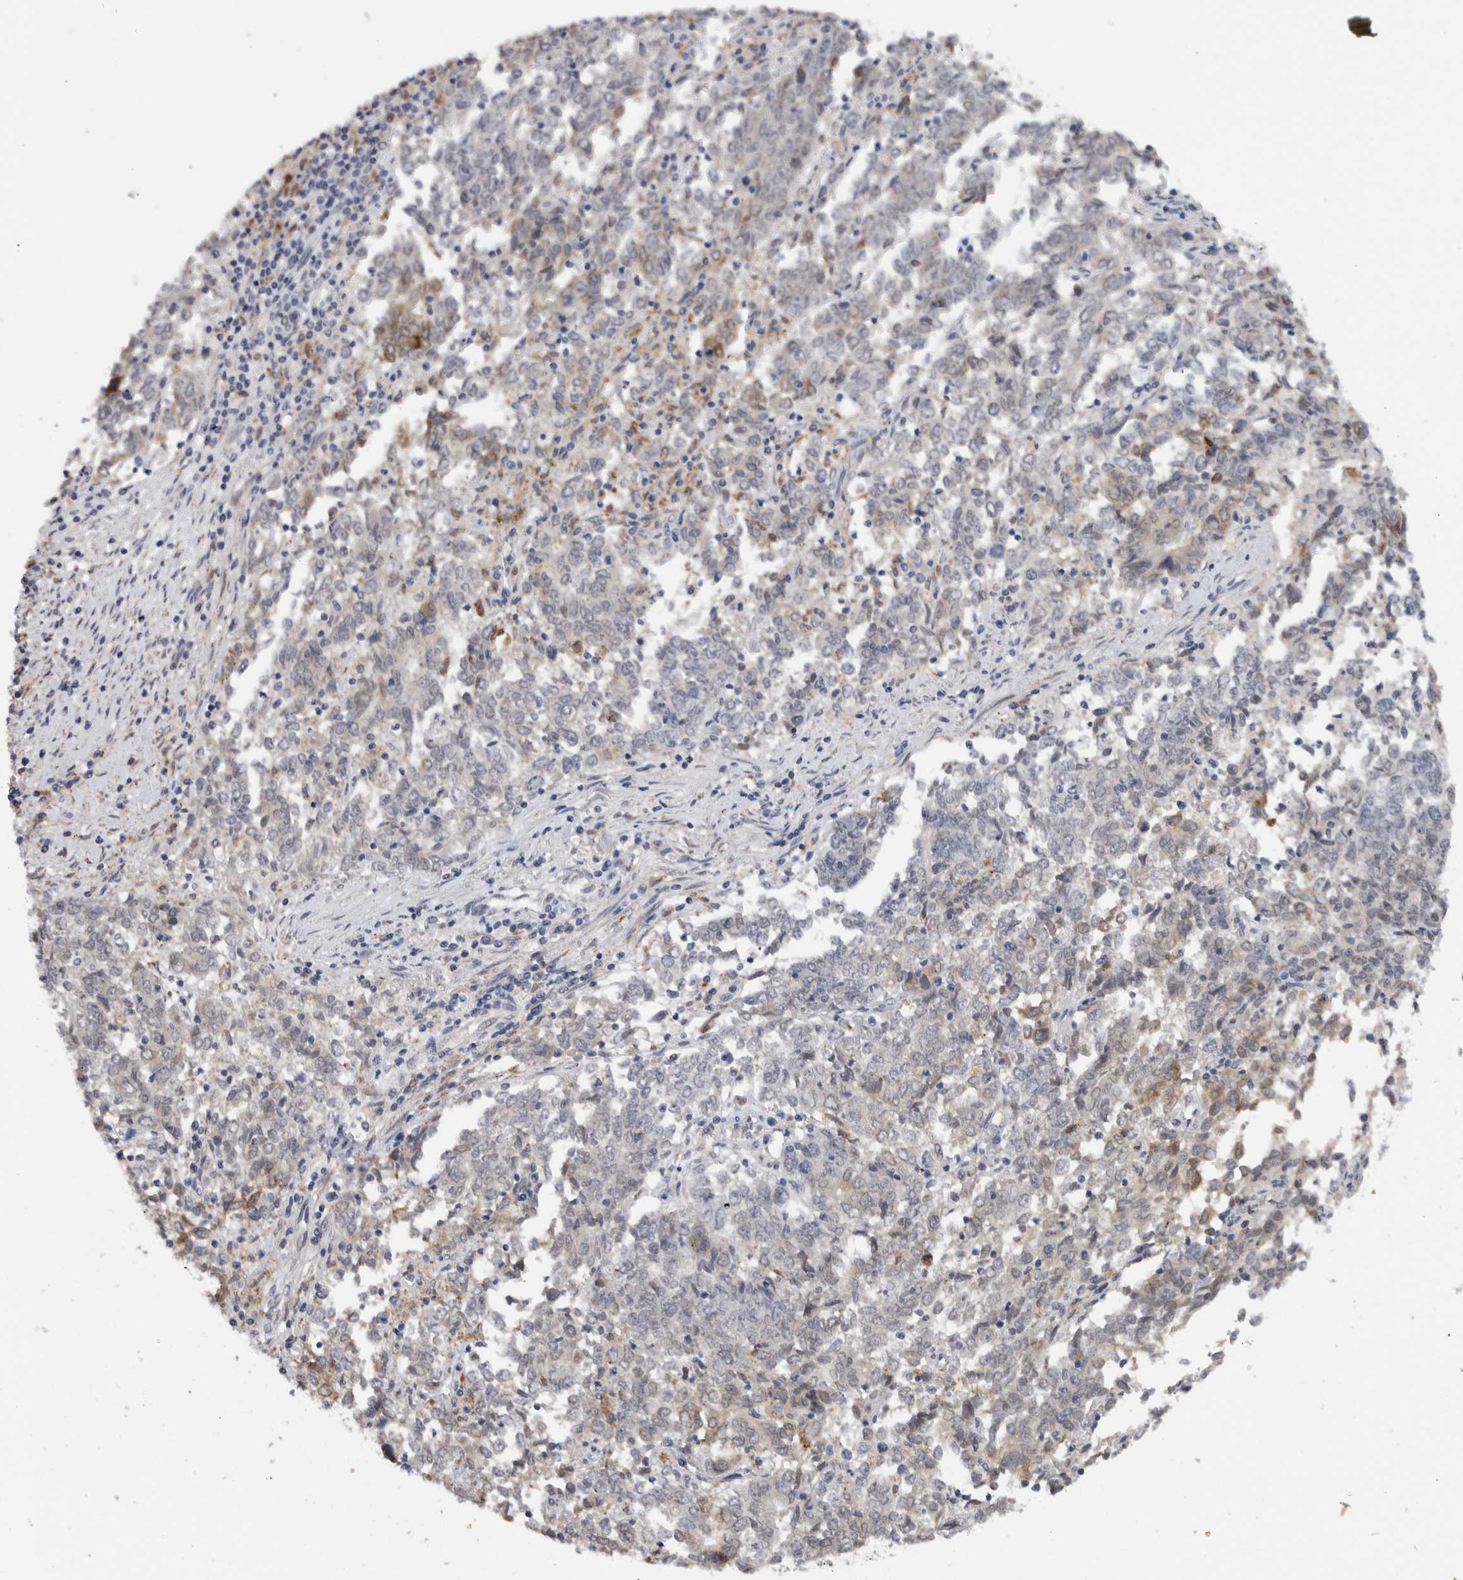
{"staining": {"intensity": "moderate", "quantity": "<25%", "location": "cytoplasmic/membranous"}, "tissue": "endometrial cancer", "cell_type": "Tumor cells", "image_type": "cancer", "snomed": [{"axis": "morphology", "description": "Adenocarcinoma, NOS"}, {"axis": "topography", "description": "Endometrium"}], "caption": "The immunohistochemical stain highlights moderate cytoplasmic/membranous staining in tumor cells of endometrial cancer (adenocarcinoma) tissue.", "gene": "PRXL2A", "patient": {"sex": "female", "age": 80}}